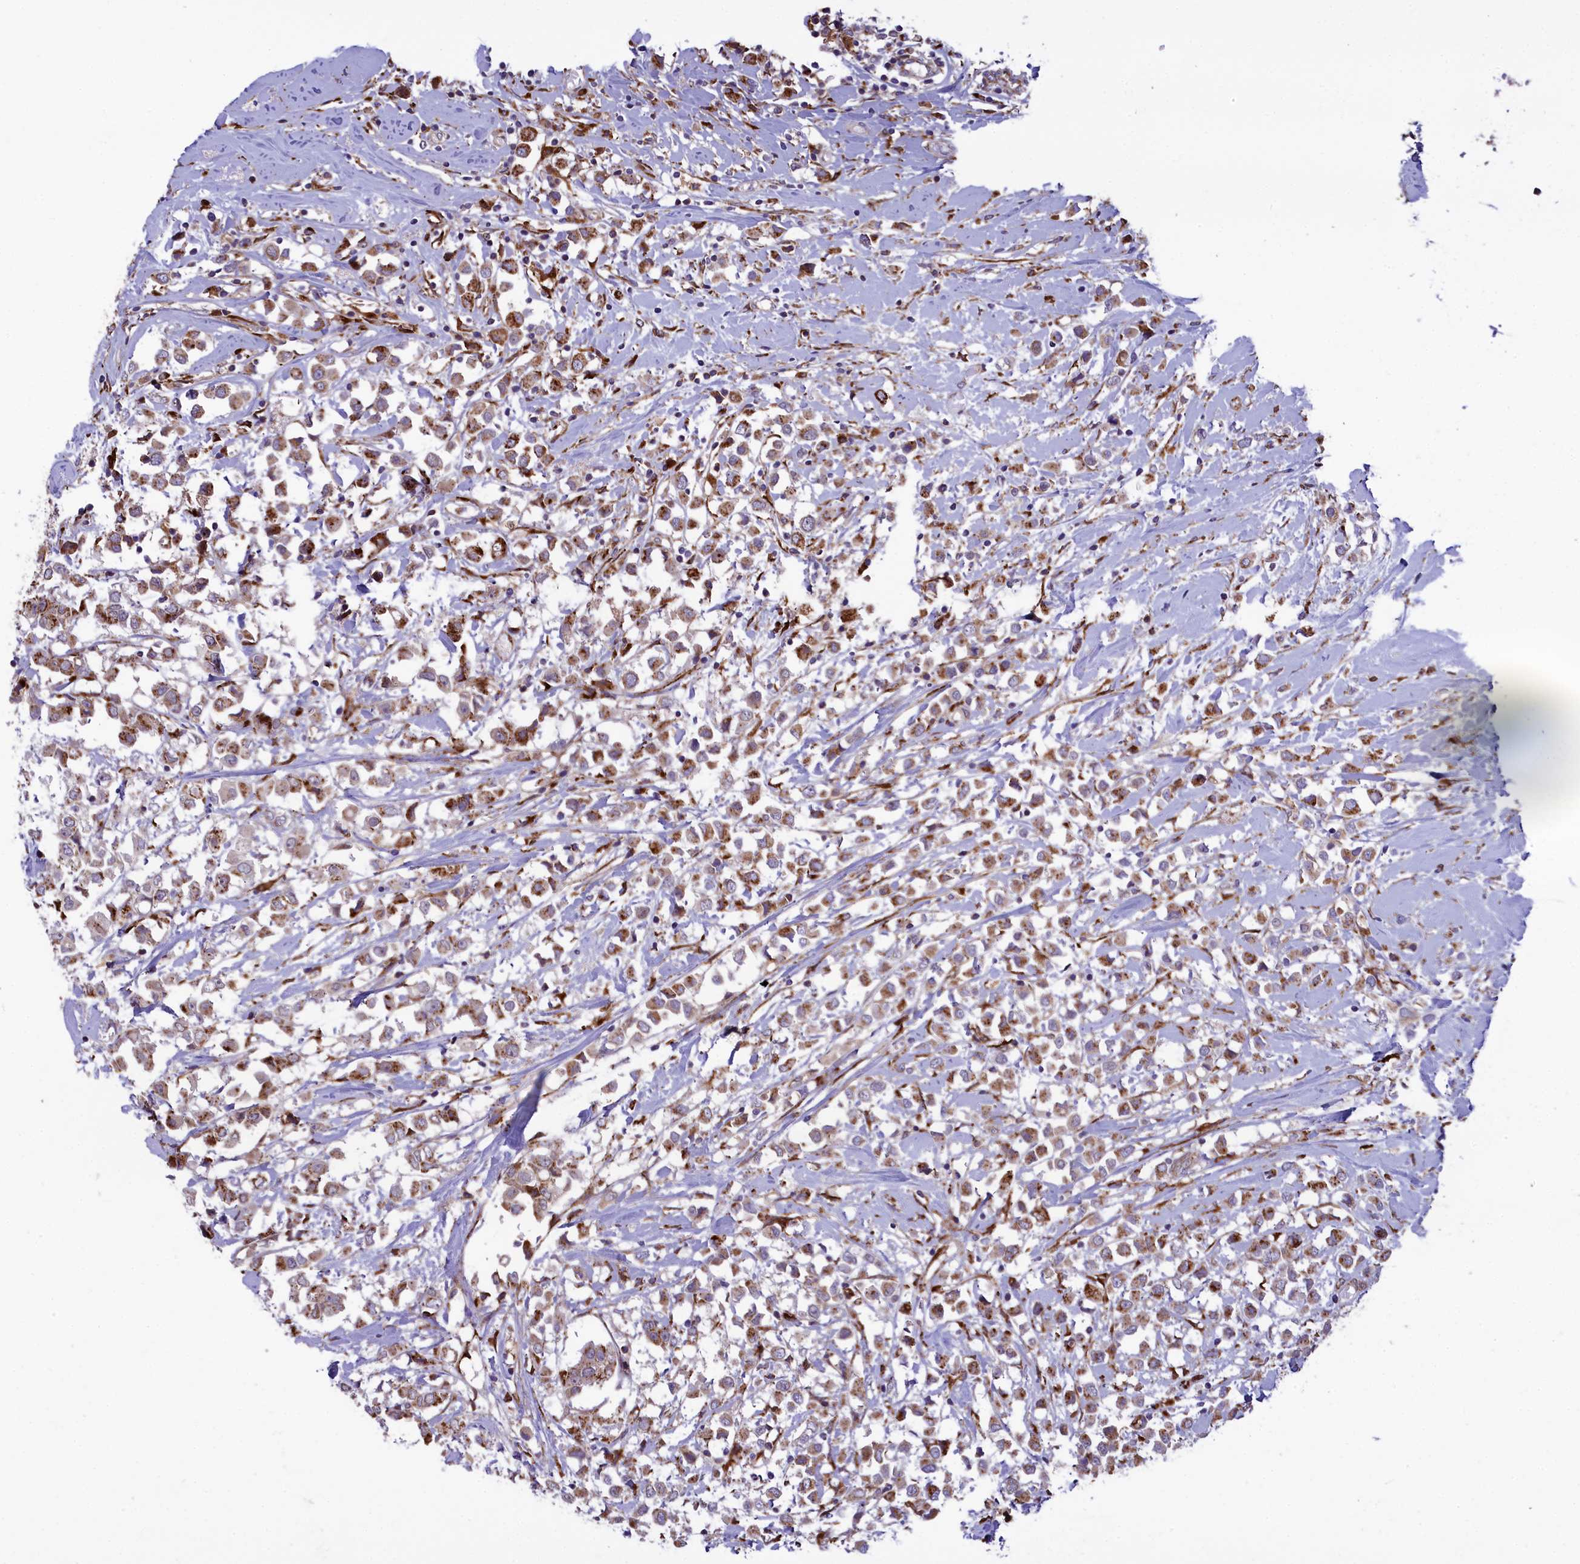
{"staining": {"intensity": "moderate", "quantity": ">75%", "location": "cytoplasmic/membranous"}, "tissue": "breast cancer", "cell_type": "Tumor cells", "image_type": "cancer", "snomed": [{"axis": "morphology", "description": "Duct carcinoma"}, {"axis": "topography", "description": "Breast"}], "caption": "Immunohistochemistry (IHC) of human breast intraductal carcinoma exhibits medium levels of moderate cytoplasmic/membranous expression in approximately >75% of tumor cells.", "gene": "MAN2B1", "patient": {"sex": "female", "age": 61}}